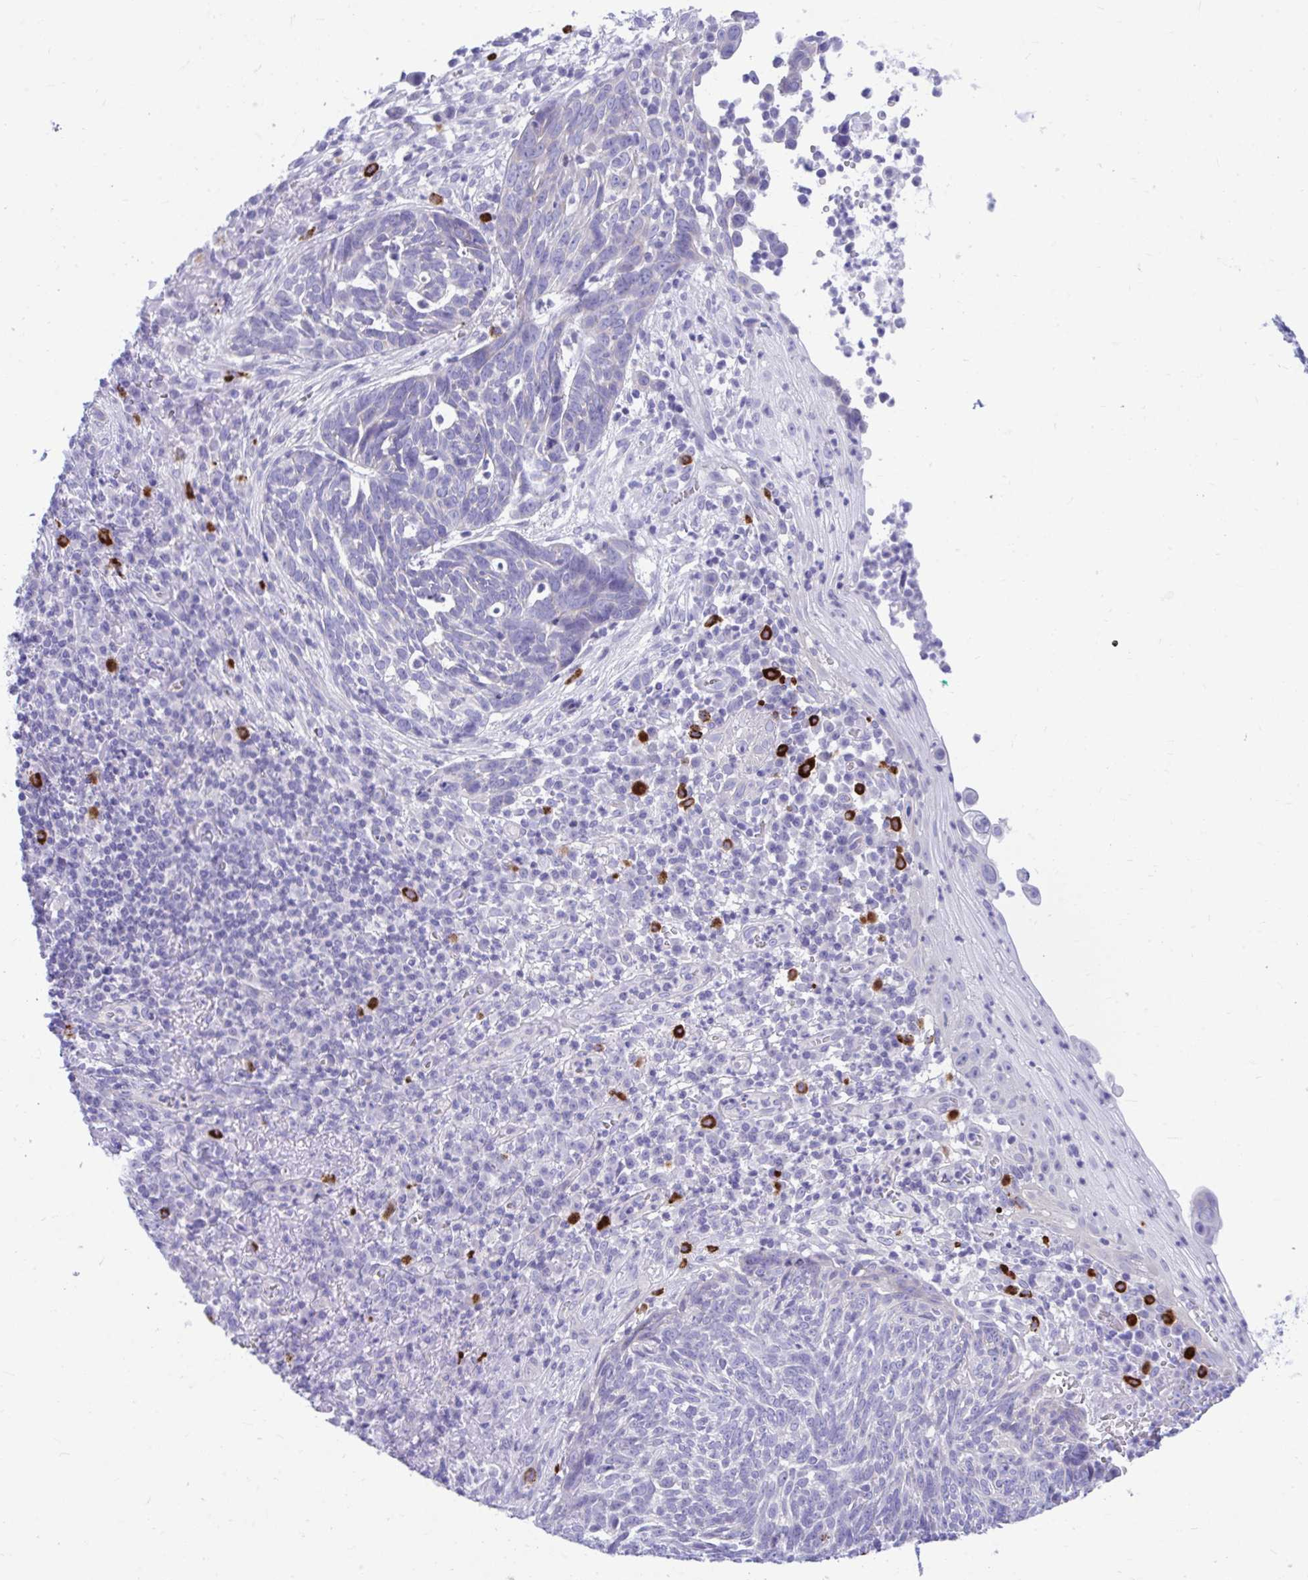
{"staining": {"intensity": "negative", "quantity": "none", "location": "none"}, "tissue": "skin cancer", "cell_type": "Tumor cells", "image_type": "cancer", "snomed": [{"axis": "morphology", "description": "Basal cell carcinoma"}, {"axis": "topography", "description": "Skin"}, {"axis": "topography", "description": "Skin of face"}], "caption": "Skin cancer stained for a protein using immunohistochemistry reveals no expression tumor cells.", "gene": "SHISA8", "patient": {"sex": "female", "age": 95}}